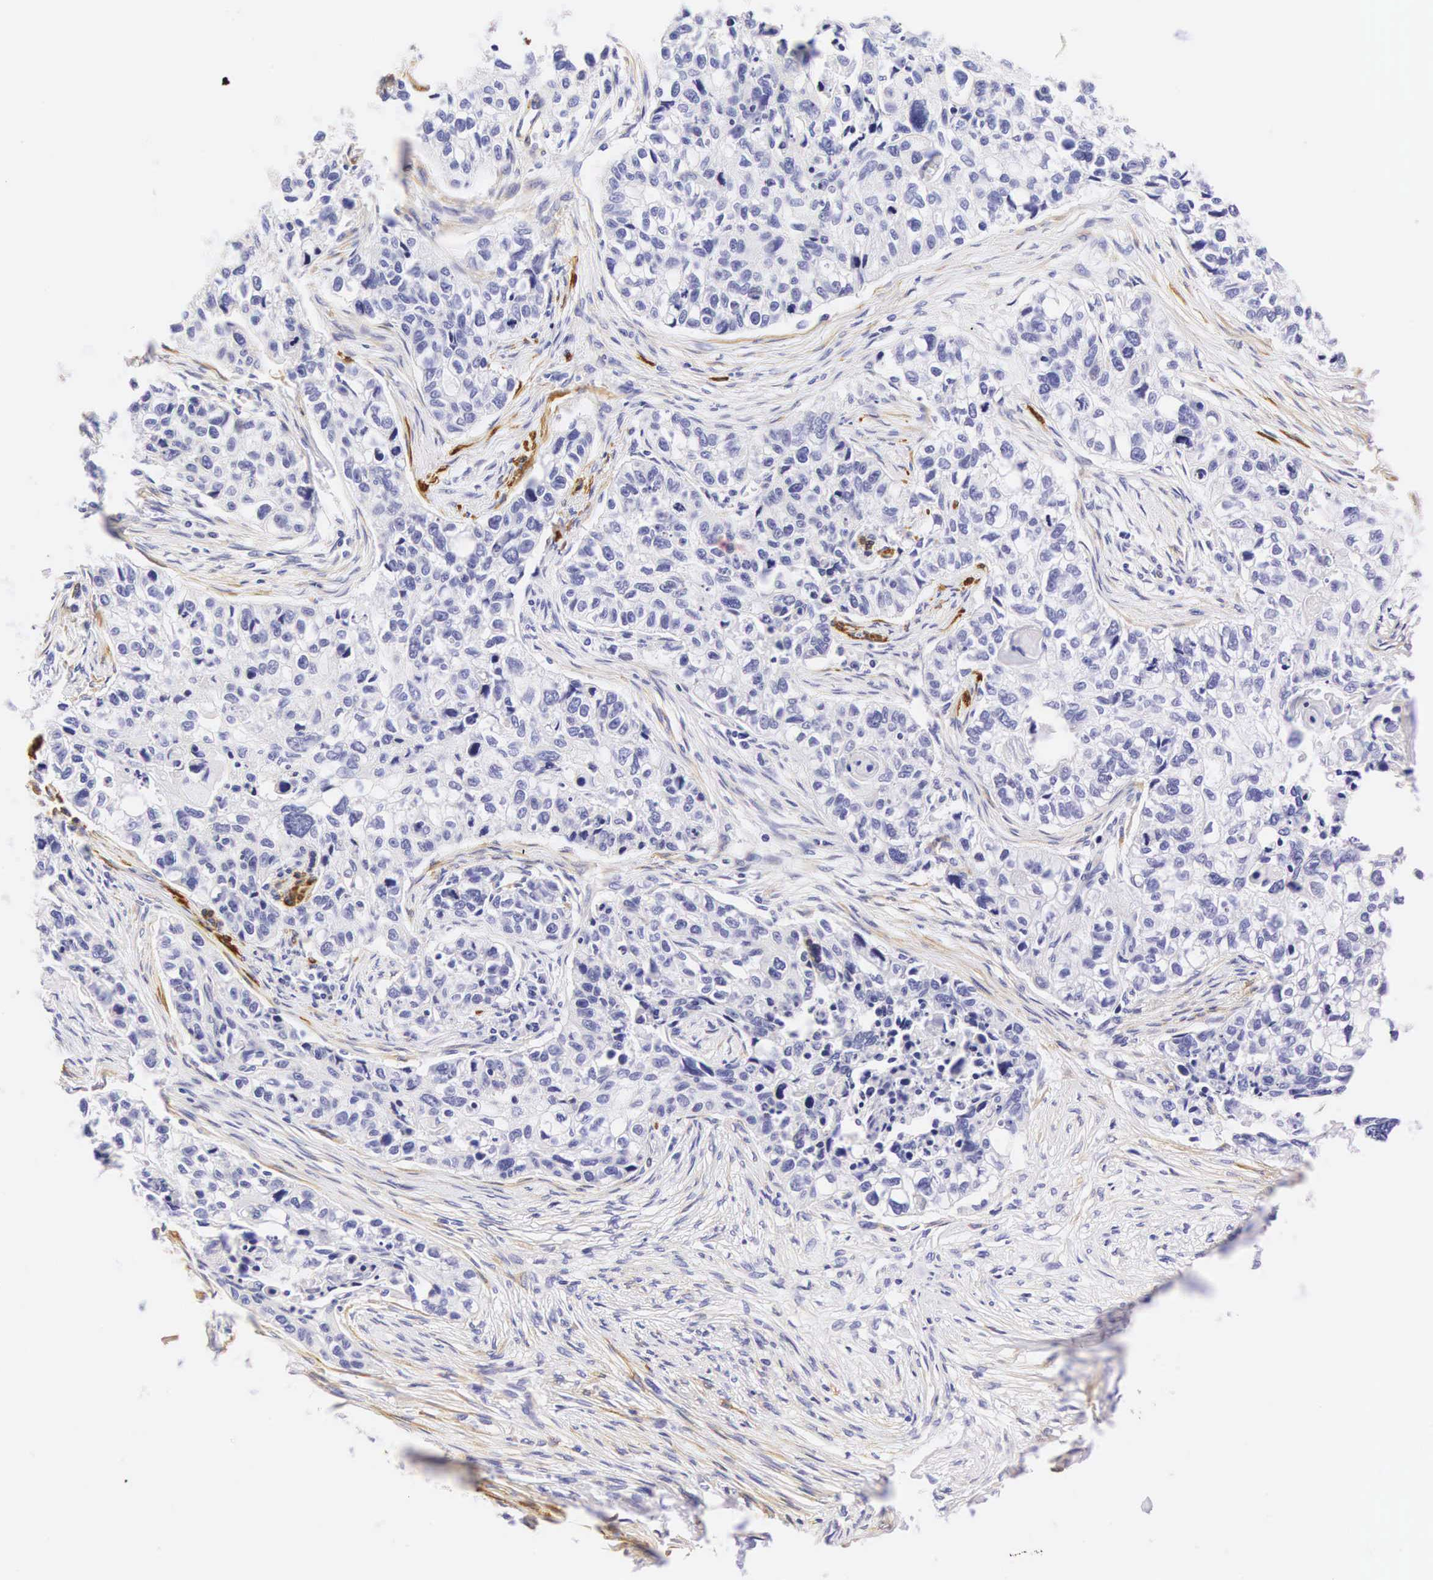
{"staining": {"intensity": "negative", "quantity": "none", "location": "none"}, "tissue": "lung cancer", "cell_type": "Tumor cells", "image_type": "cancer", "snomed": [{"axis": "morphology", "description": "Squamous cell carcinoma, NOS"}, {"axis": "topography", "description": "Lymph node"}, {"axis": "topography", "description": "Lung"}], "caption": "Human squamous cell carcinoma (lung) stained for a protein using IHC reveals no staining in tumor cells.", "gene": "CNN1", "patient": {"sex": "male", "age": 74}}